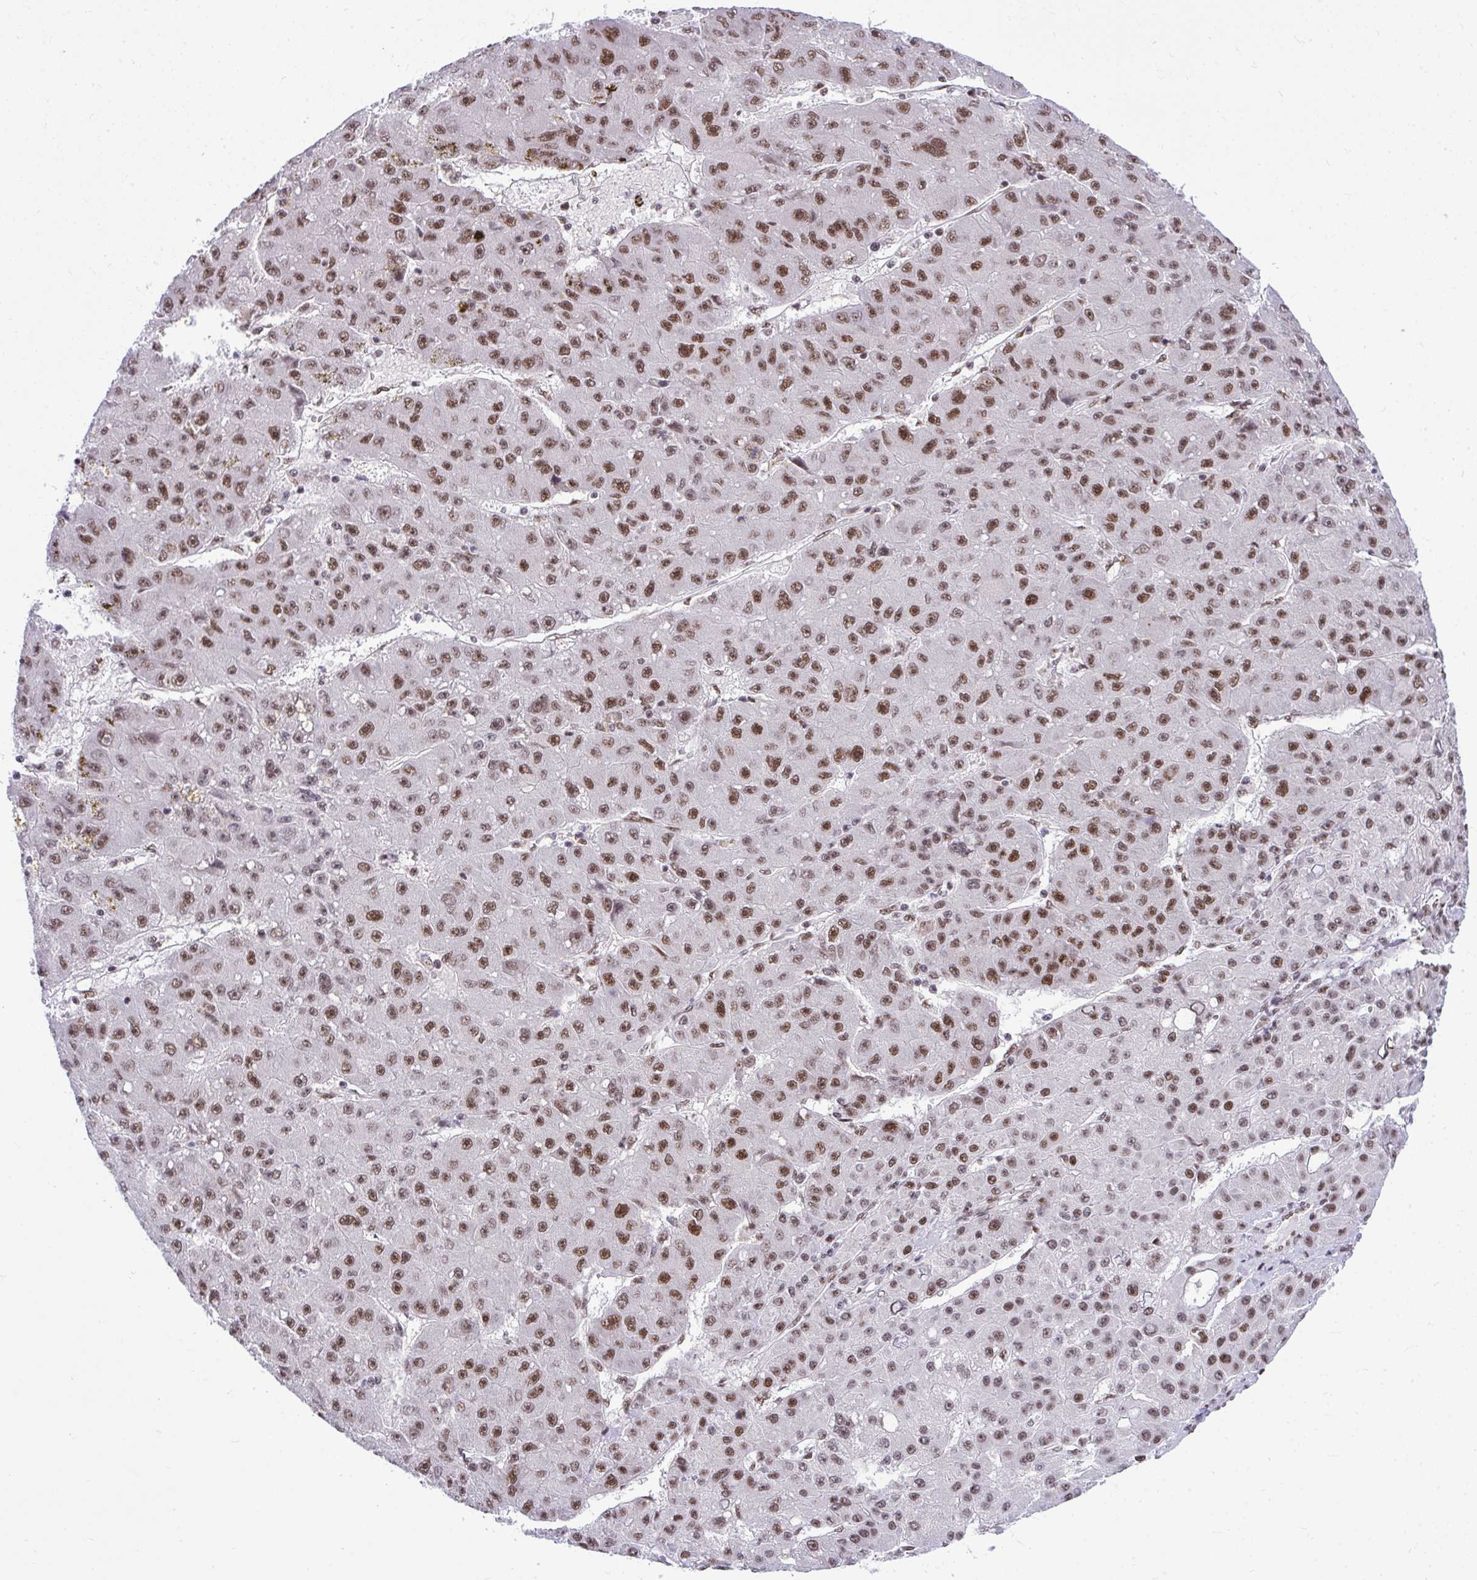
{"staining": {"intensity": "moderate", "quantity": ">75%", "location": "nuclear"}, "tissue": "liver cancer", "cell_type": "Tumor cells", "image_type": "cancer", "snomed": [{"axis": "morphology", "description": "Carcinoma, Hepatocellular, NOS"}, {"axis": "topography", "description": "Liver"}], "caption": "Protein staining shows moderate nuclear positivity in approximately >75% of tumor cells in liver cancer (hepatocellular carcinoma).", "gene": "PRPF19", "patient": {"sex": "male", "age": 67}}